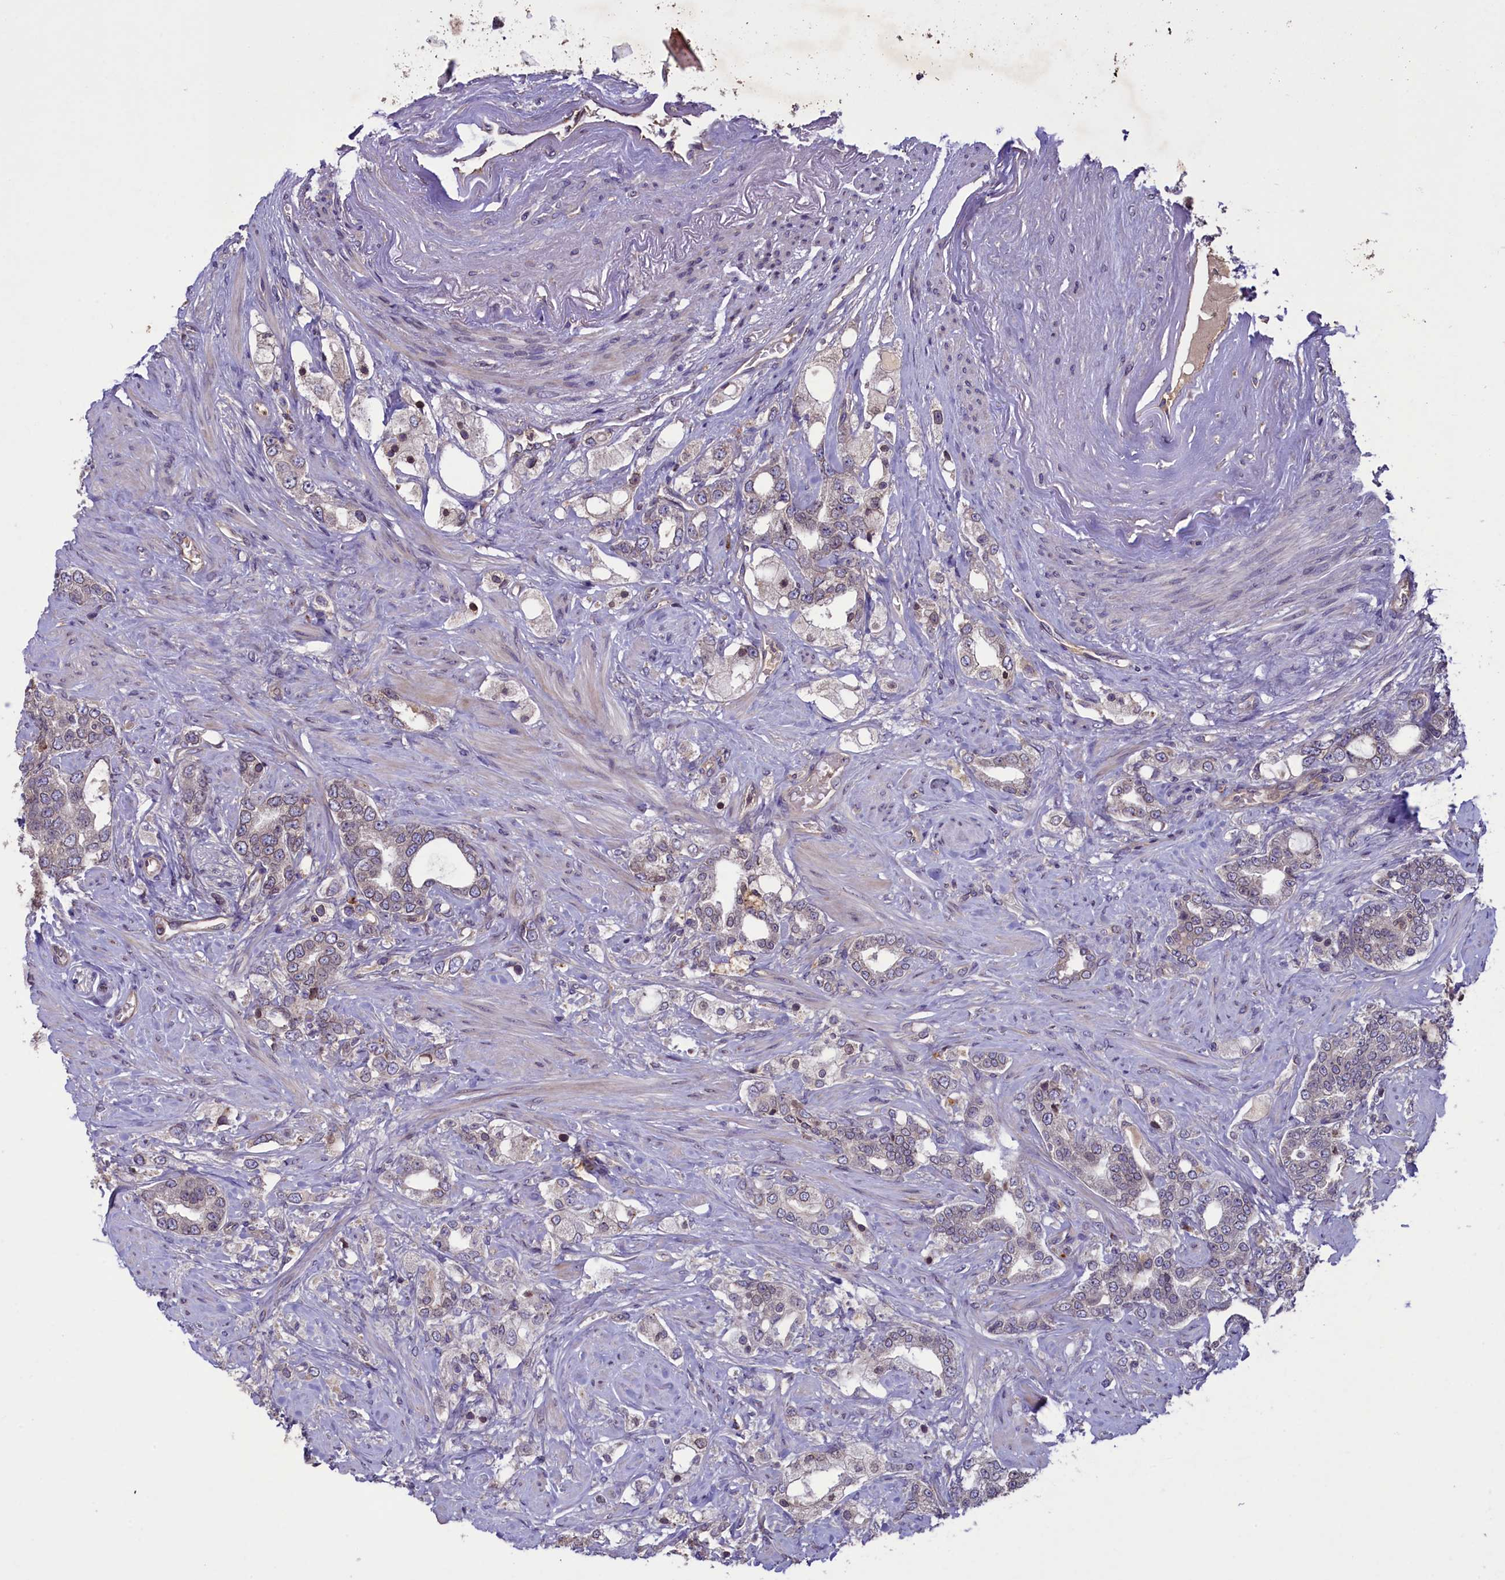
{"staining": {"intensity": "weak", "quantity": "<25%", "location": "cytoplasmic/membranous,nuclear"}, "tissue": "prostate cancer", "cell_type": "Tumor cells", "image_type": "cancer", "snomed": [{"axis": "morphology", "description": "Adenocarcinoma, High grade"}, {"axis": "topography", "description": "Prostate"}], "caption": "The micrograph reveals no staining of tumor cells in adenocarcinoma (high-grade) (prostate).", "gene": "CCDC125", "patient": {"sex": "male", "age": 64}}